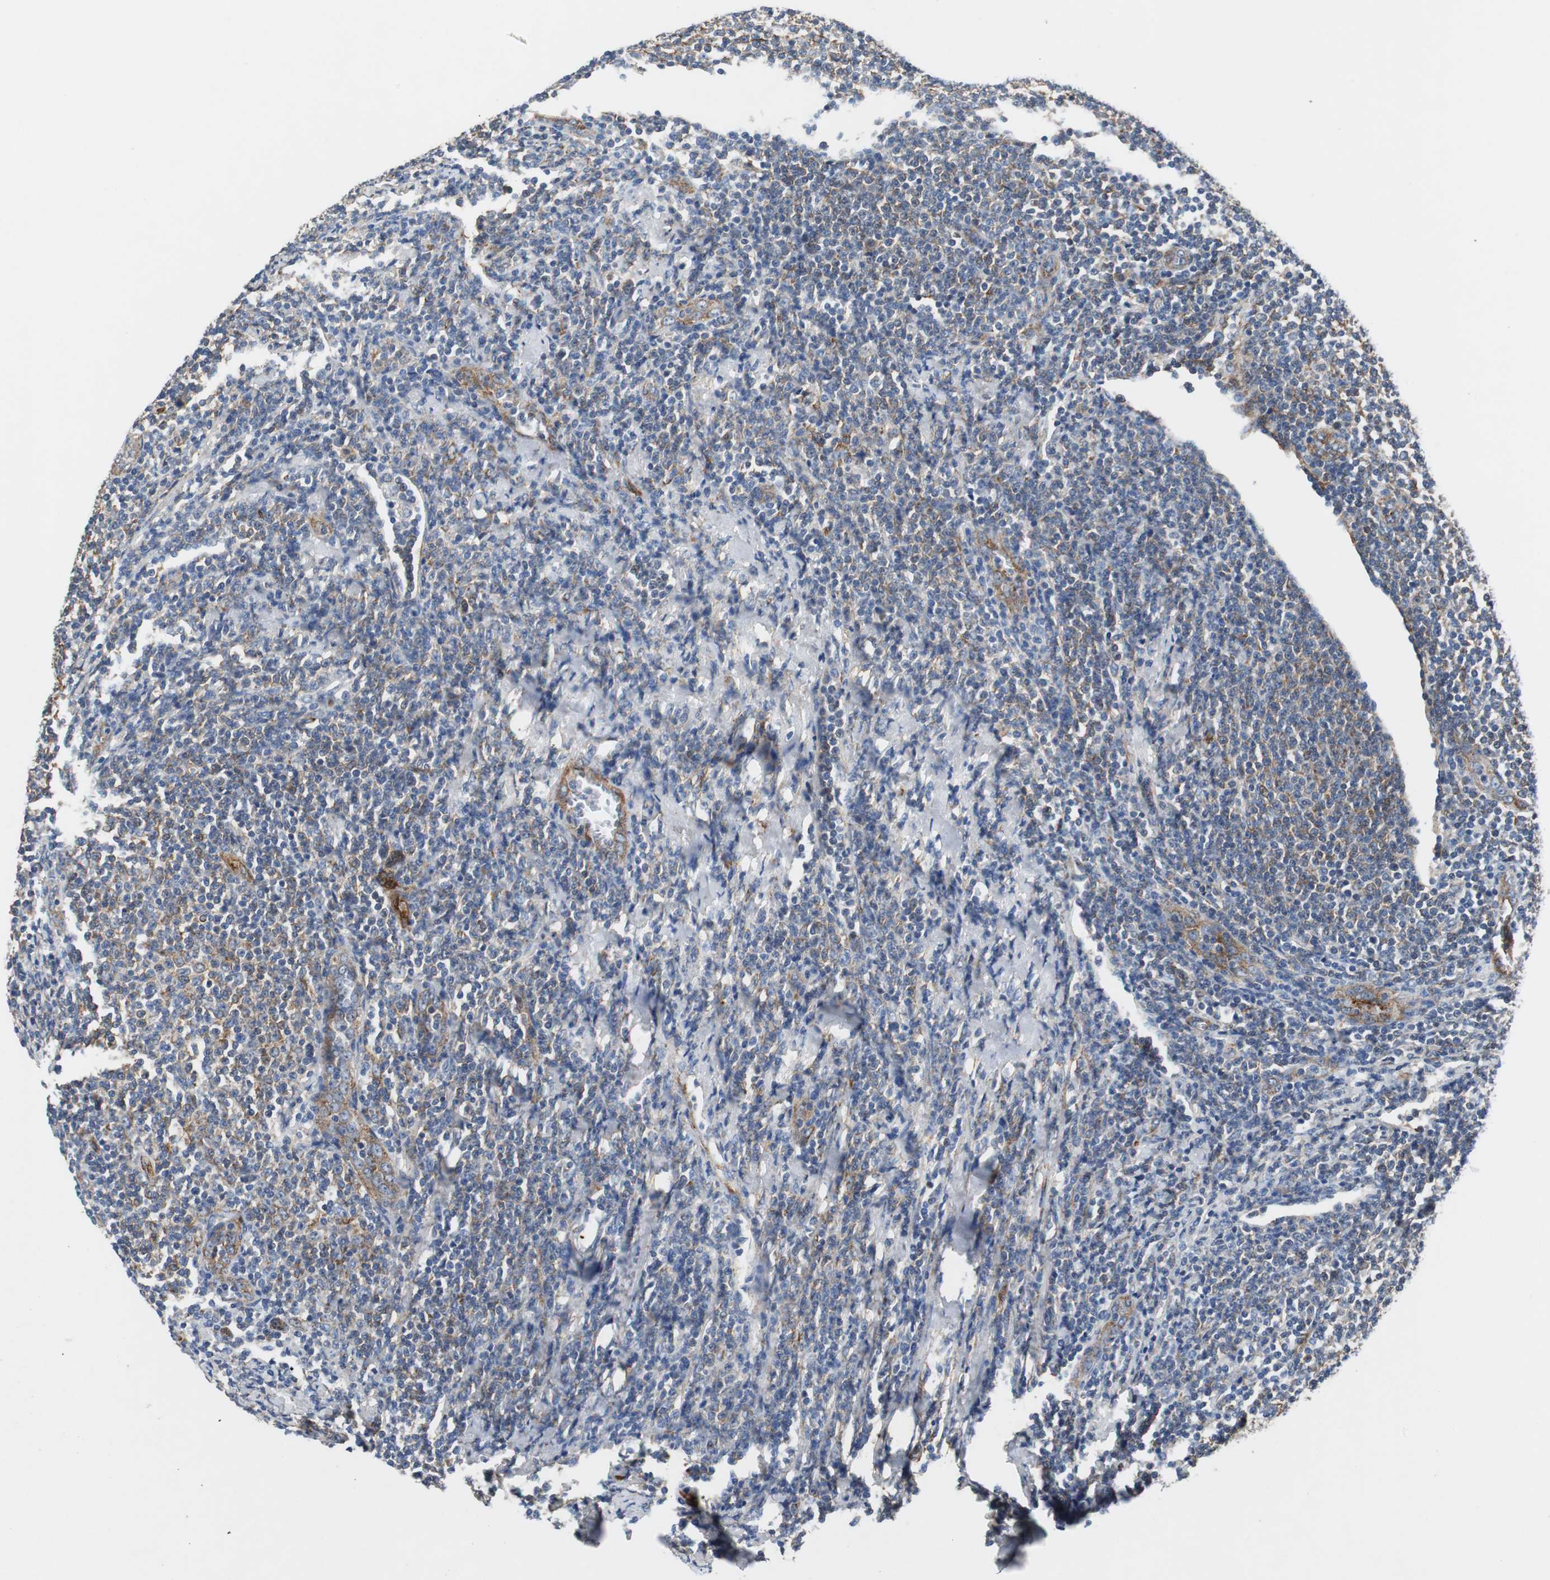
{"staining": {"intensity": "moderate", "quantity": ">75%", "location": "cytoplasmic/membranous"}, "tissue": "lymphoma", "cell_type": "Tumor cells", "image_type": "cancer", "snomed": [{"axis": "morphology", "description": "Malignant lymphoma, non-Hodgkin's type, Low grade"}, {"axis": "topography", "description": "Lymph node"}], "caption": "Immunohistochemistry of human low-grade malignant lymphoma, non-Hodgkin's type displays medium levels of moderate cytoplasmic/membranous positivity in approximately >75% of tumor cells. (Stains: DAB in brown, nuclei in blue, Microscopy: brightfield microscopy at high magnification).", "gene": "ISCU", "patient": {"sex": "male", "age": 66}}